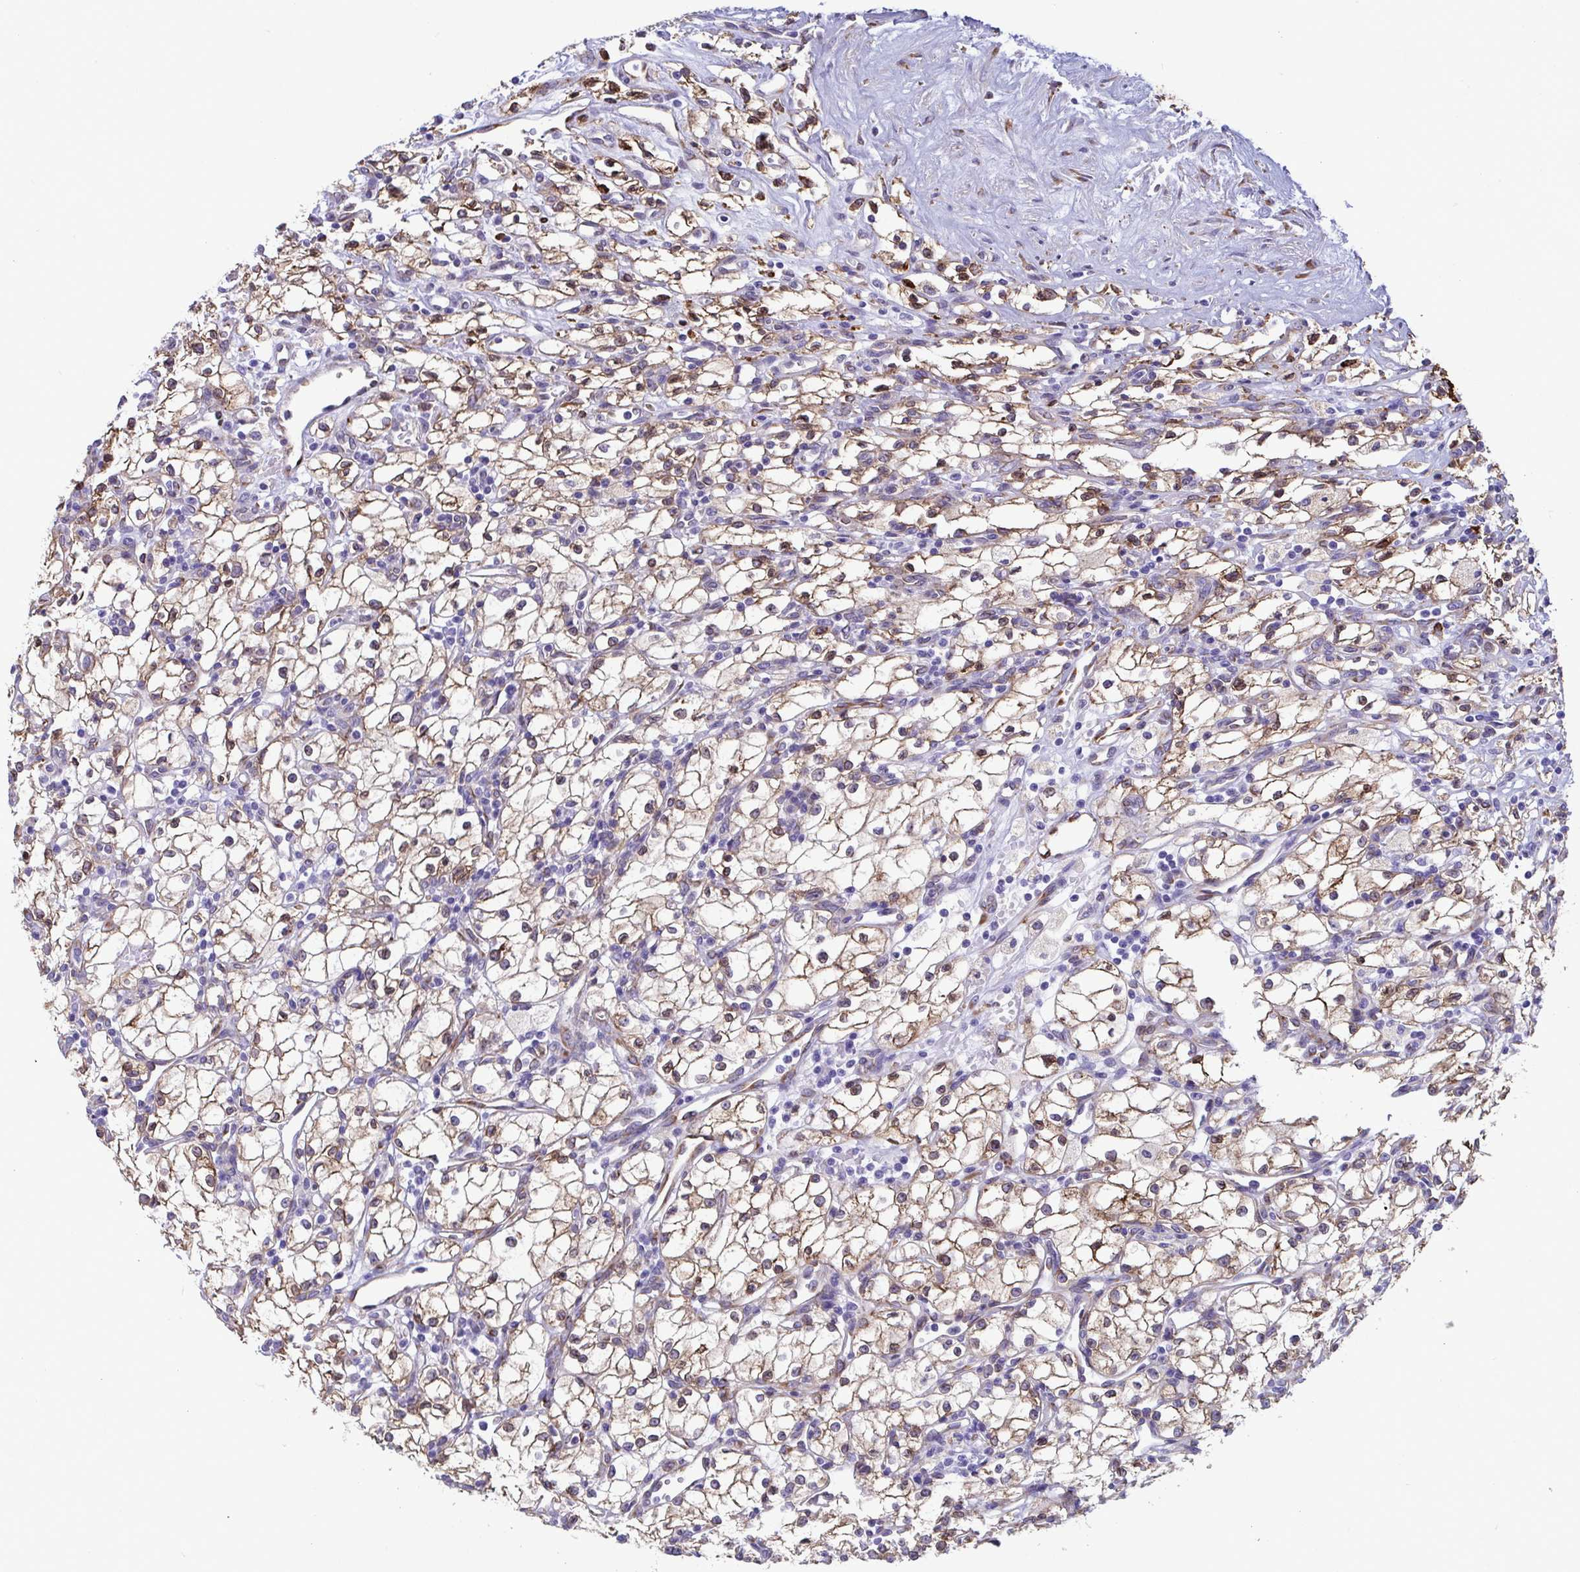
{"staining": {"intensity": "moderate", "quantity": ">75%", "location": "cytoplasmic/membranous"}, "tissue": "renal cancer", "cell_type": "Tumor cells", "image_type": "cancer", "snomed": [{"axis": "morphology", "description": "Adenocarcinoma, NOS"}, {"axis": "topography", "description": "Kidney"}], "caption": "Moderate cytoplasmic/membranous staining for a protein is identified in approximately >75% of tumor cells of renal cancer (adenocarcinoma) using immunohistochemistry (IHC).", "gene": "ASPH", "patient": {"sex": "male", "age": 59}}